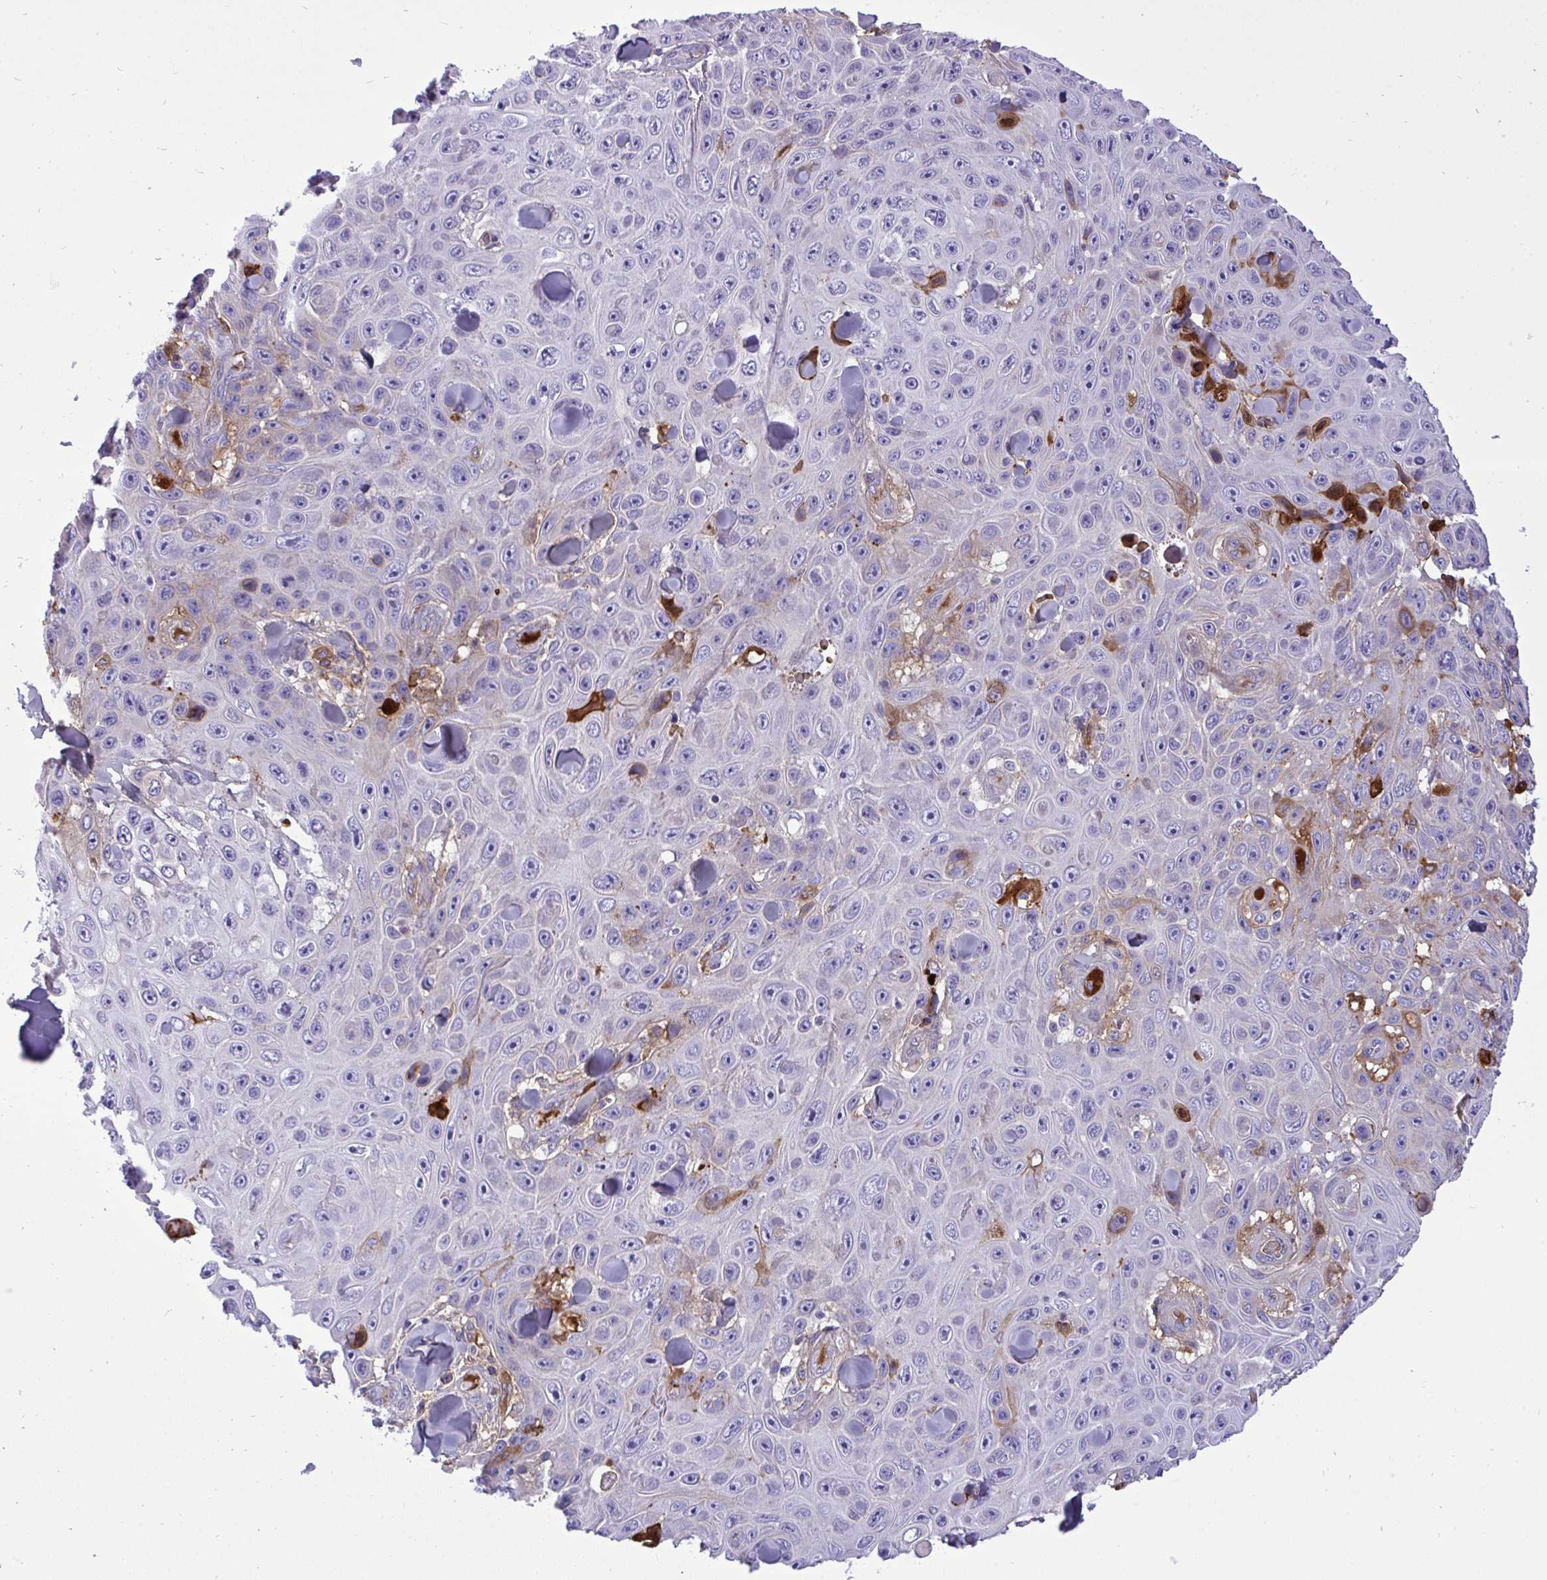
{"staining": {"intensity": "moderate", "quantity": "<25%", "location": "cytoplasmic/membranous"}, "tissue": "skin cancer", "cell_type": "Tumor cells", "image_type": "cancer", "snomed": [{"axis": "morphology", "description": "Squamous cell carcinoma, NOS"}, {"axis": "topography", "description": "Skin"}], "caption": "Skin cancer stained with a brown dye displays moderate cytoplasmic/membranous positive positivity in about <25% of tumor cells.", "gene": "F2", "patient": {"sex": "male", "age": 82}}